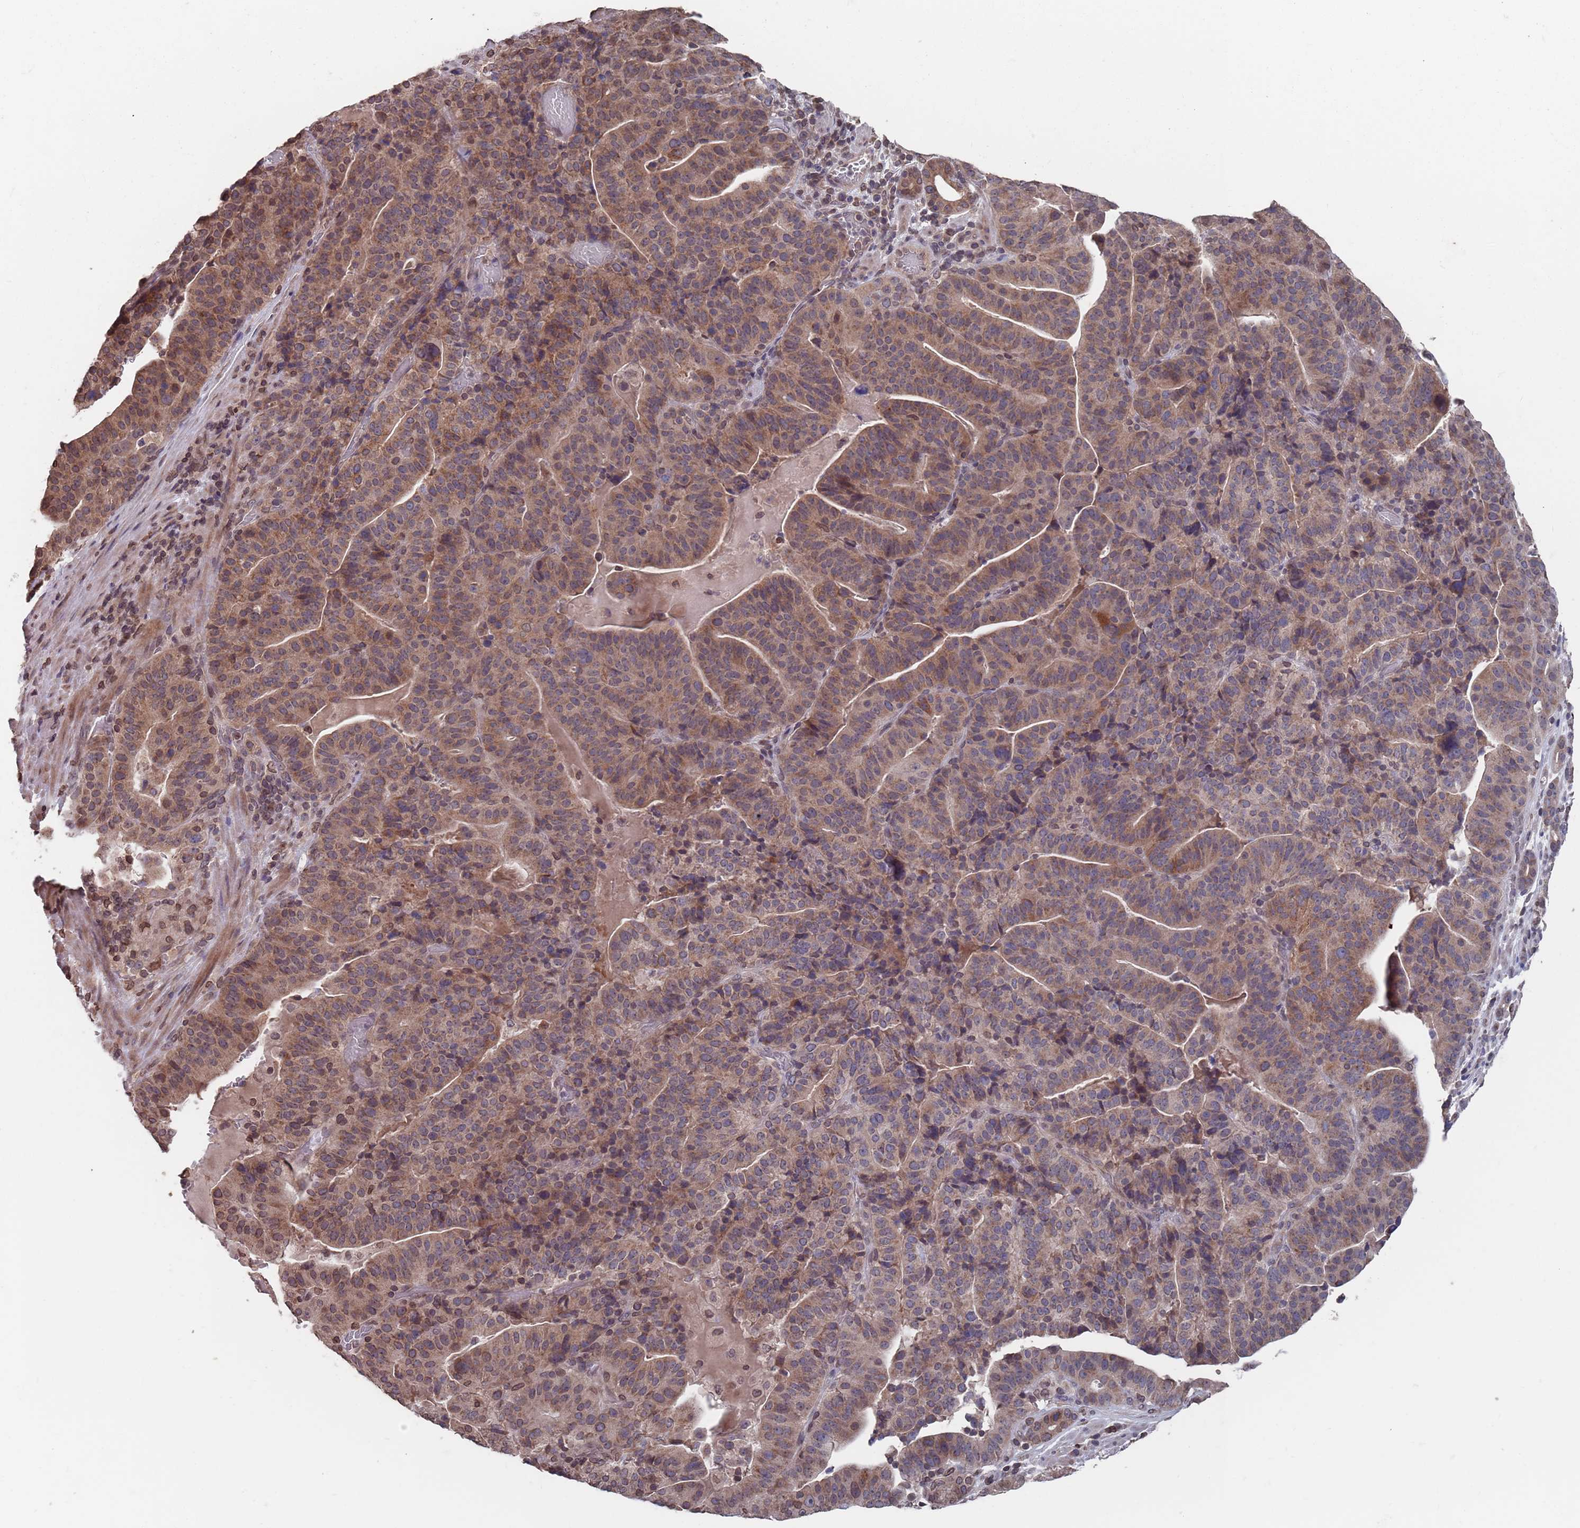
{"staining": {"intensity": "moderate", "quantity": "25%-75%", "location": "cytoplasmic/membranous"}, "tissue": "stomach cancer", "cell_type": "Tumor cells", "image_type": "cancer", "snomed": [{"axis": "morphology", "description": "Adenocarcinoma, NOS"}, {"axis": "topography", "description": "Stomach"}], "caption": "Immunohistochemistry (IHC) image of neoplastic tissue: human stomach cancer stained using IHC displays medium levels of moderate protein expression localized specifically in the cytoplasmic/membranous of tumor cells, appearing as a cytoplasmic/membranous brown color.", "gene": "SDHAF3", "patient": {"sex": "male", "age": 48}}